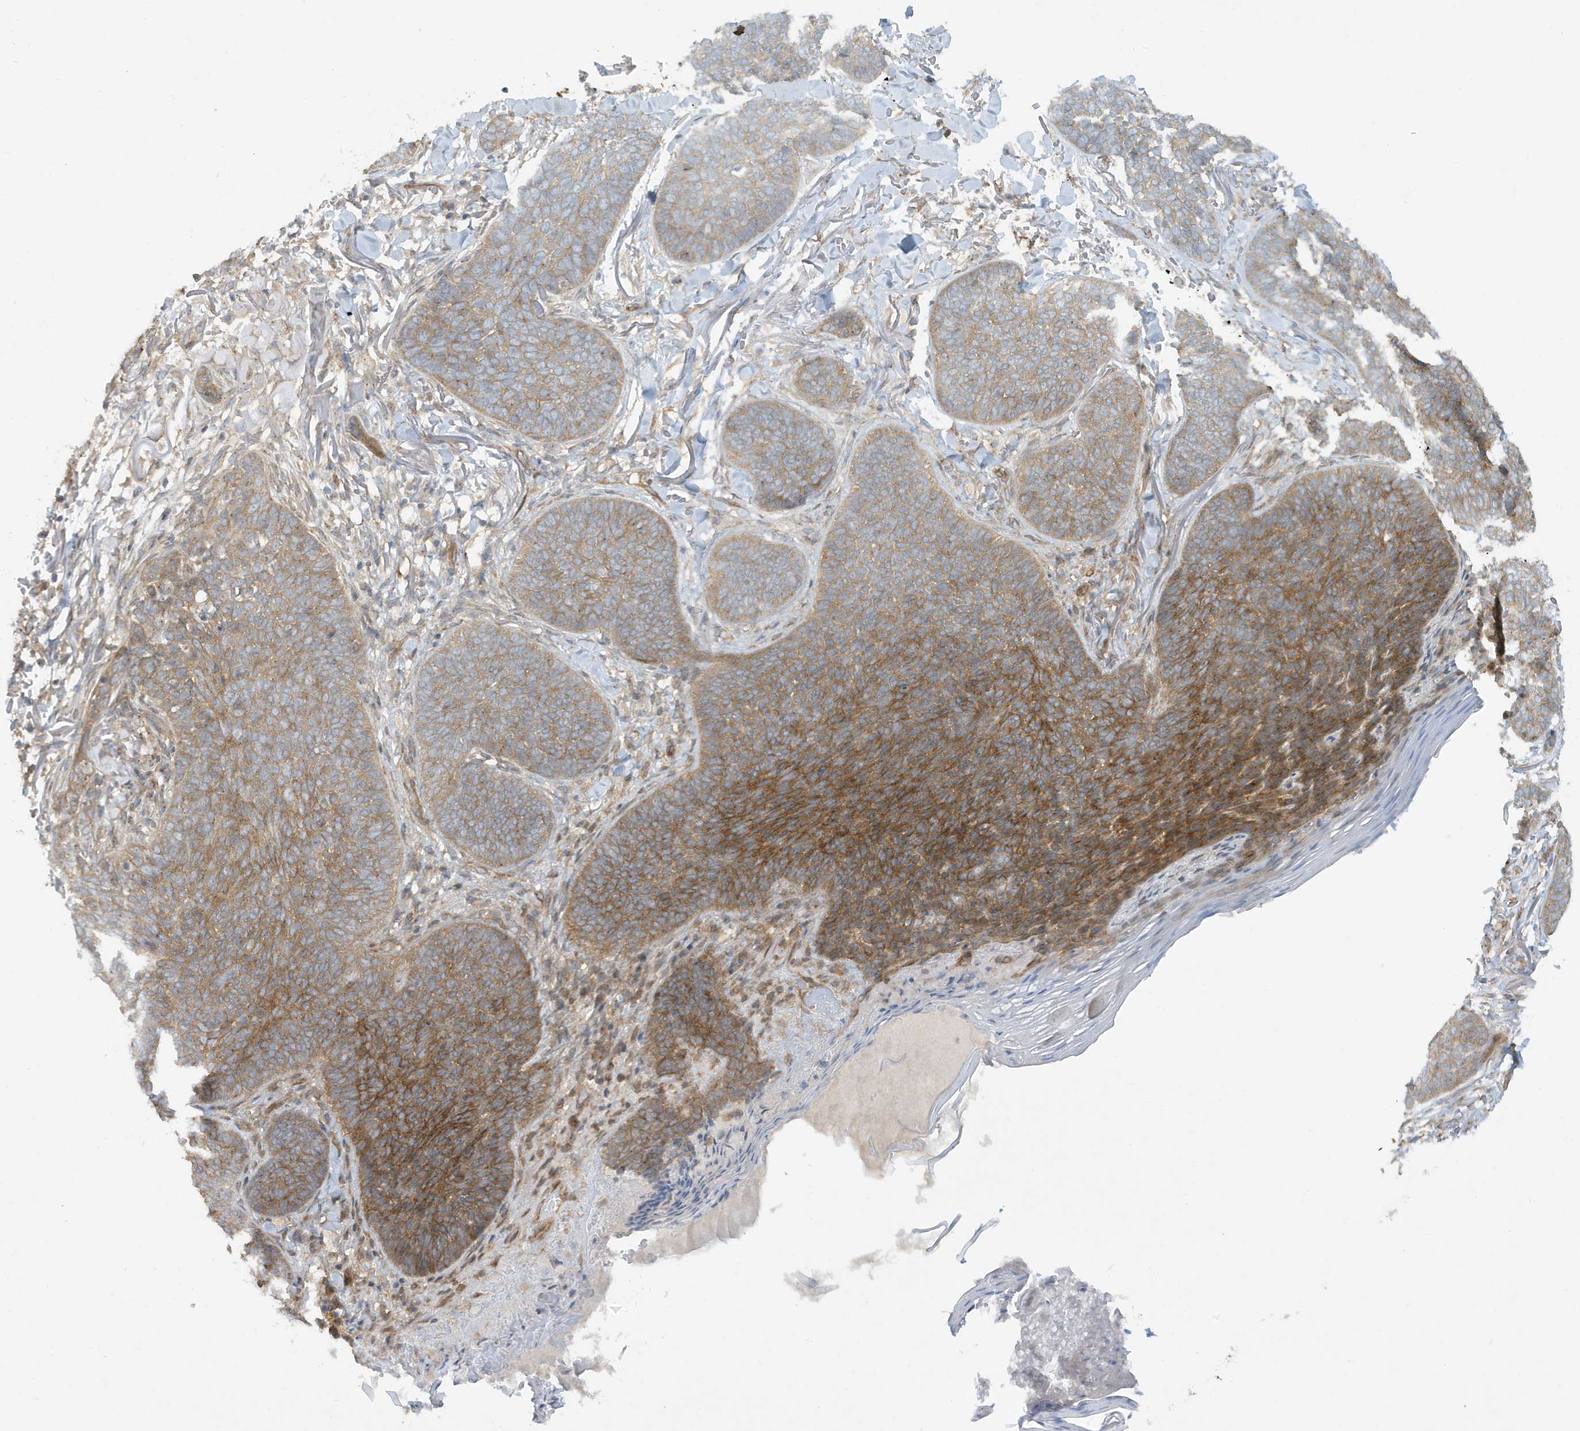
{"staining": {"intensity": "moderate", "quantity": ">75%", "location": "cytoplasmic/membranous"}, "tissue": "skin cancer", "cell_type": "Tumor cells", "image_type": "cancer", "snomed": [{"axis": "morphology", "description": "Basal cell carcinoma"}, {"axis": "topography", "description": "Skin"}], "caption": "Immunohistochemistry (IHC) histopathology image of human skin cancer (basal cell carcinoma) stained for a protein (brown), which displays medium levels of moderate cytoplasmic/membranous staining in approximately >75% of tumor cells.", "gene": "ATP23", "patient": {"sex": "male", "age": 85}}